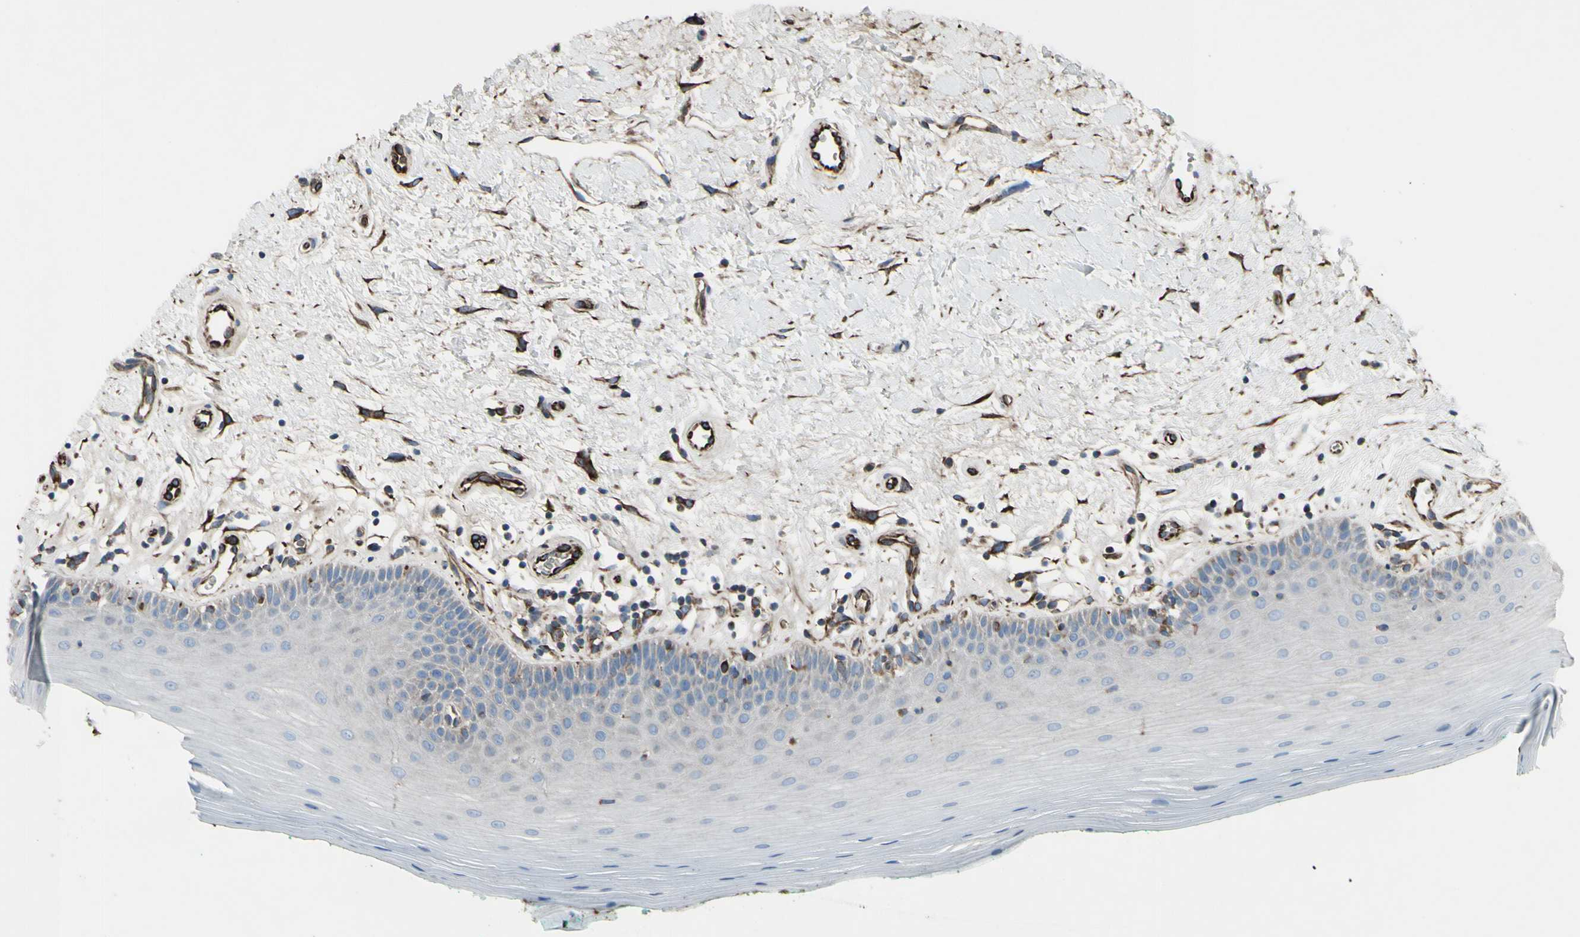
{"staining": {"intensity": "weak", "quantity": "<25%", "location": "cytoplasmic/membranous"}, "tissue": "oral mucosa", "cell_type": "Squamous epithelial cells", "image_type": "normal", "snomed": [{"axis": "morphology", "description": "Normal tissue, NOS"}, {"axis": "topography", "description": "Skeletal muscle"}, {"axis": "topography", "description": "Oral tissue"}], "caption": "Immunohistochemistry of unremarkable human oral mucosa reveals no expression in squamous epithelial cells.", "gene": "EMC7", "patient": {"sex": "male", "age": 58}}